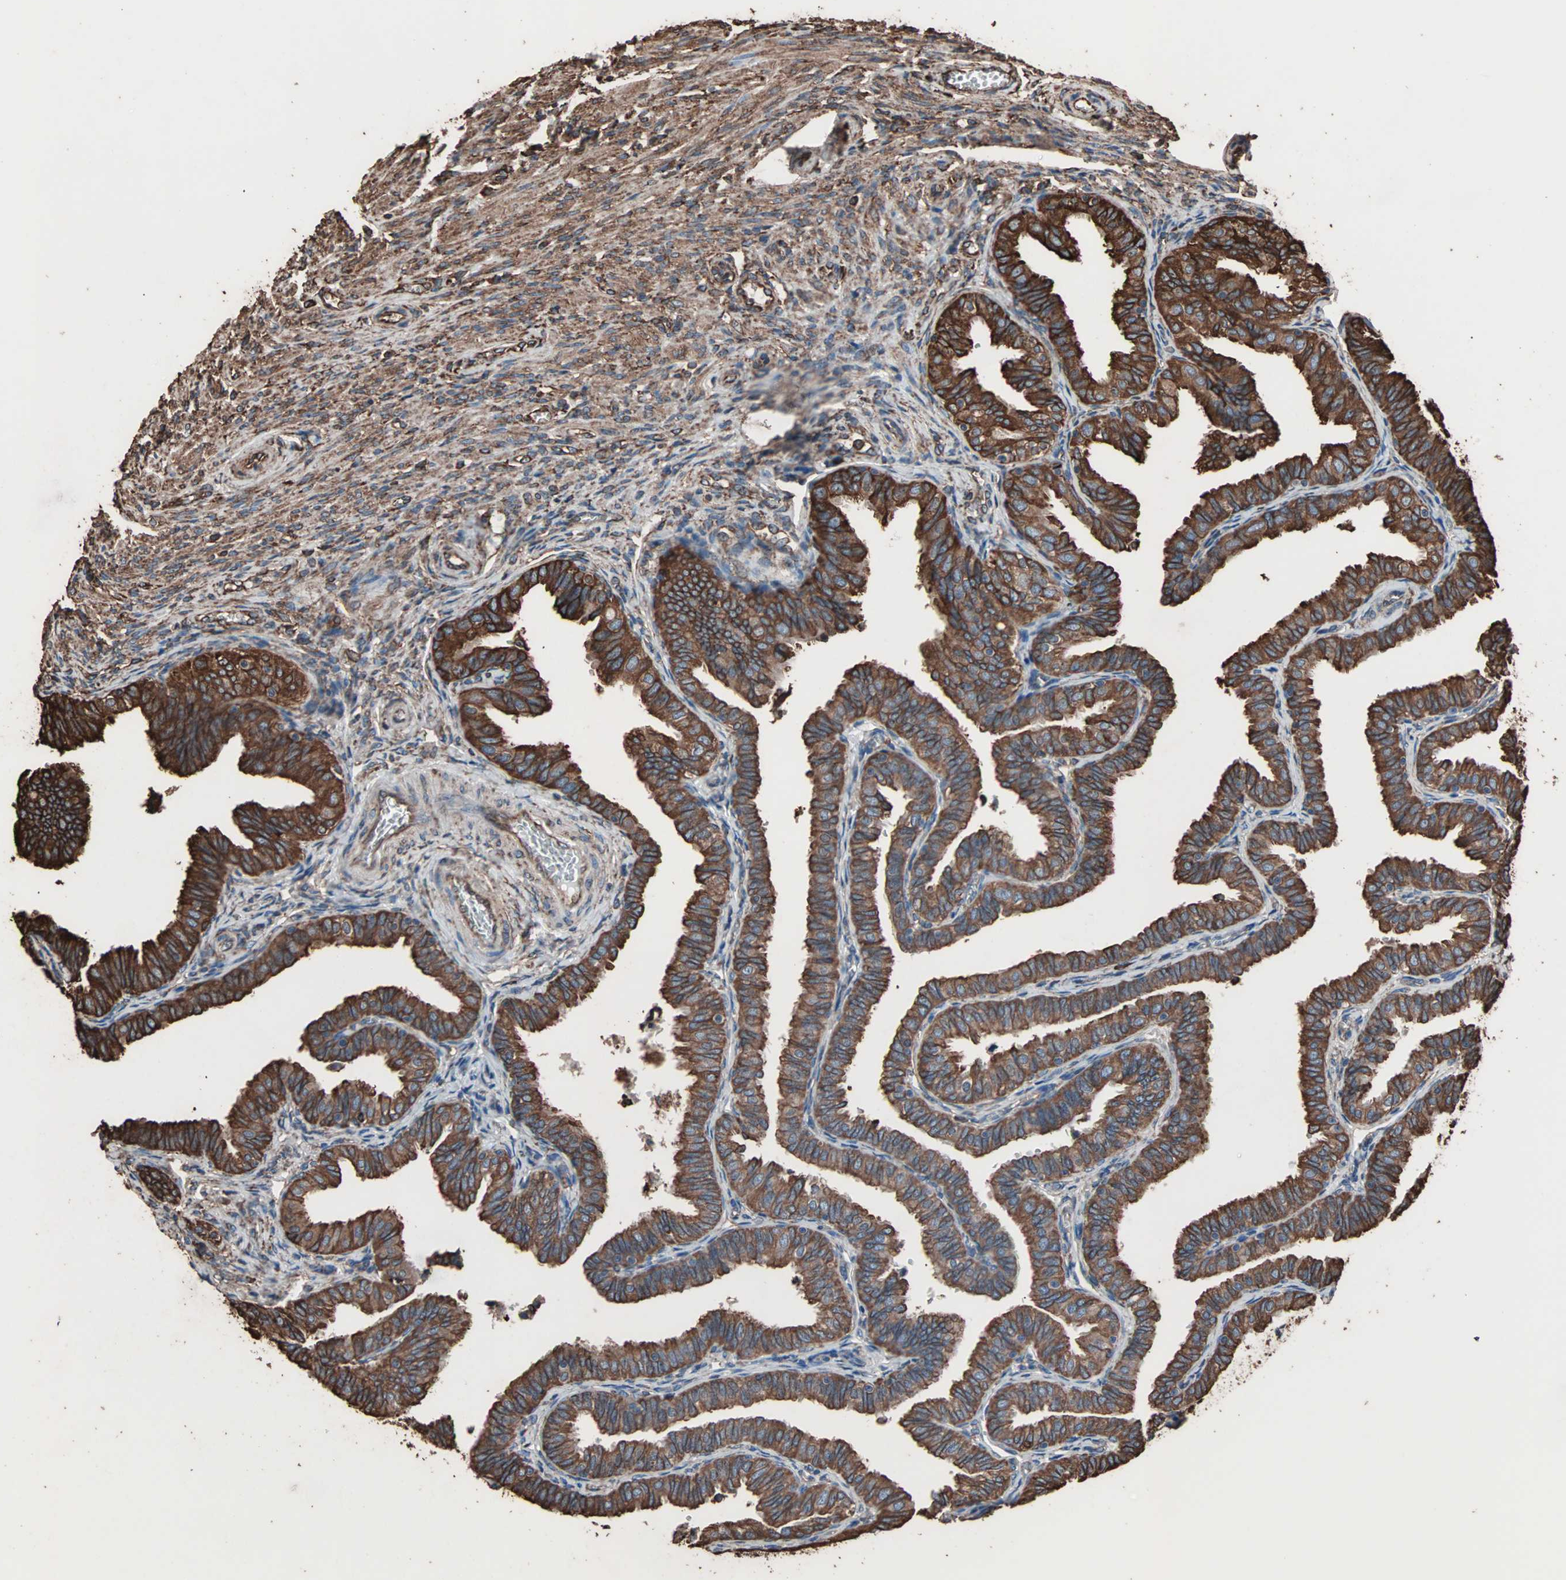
{"staining": {"intensity": "strong", "quantity": ">75%", "location": "cytoplasmic/membranous"}, "tissue": "fallopian tube", "cell_type": "Glandular cells", "image_type": "normal", "snomed": [{"axis": "morphology", "description": "Normal tissue, NOS"}, {"axis": "topography", "description": "Fallopian tube"}], "caption": "Human fallopian tube stained for a protein (brown) displays strong cytoplasmic/membranous positive staining in approximately >75% of glandular cells.", "gene": "HSP90B1", "patient": {"sex": "female", "age": 46}}